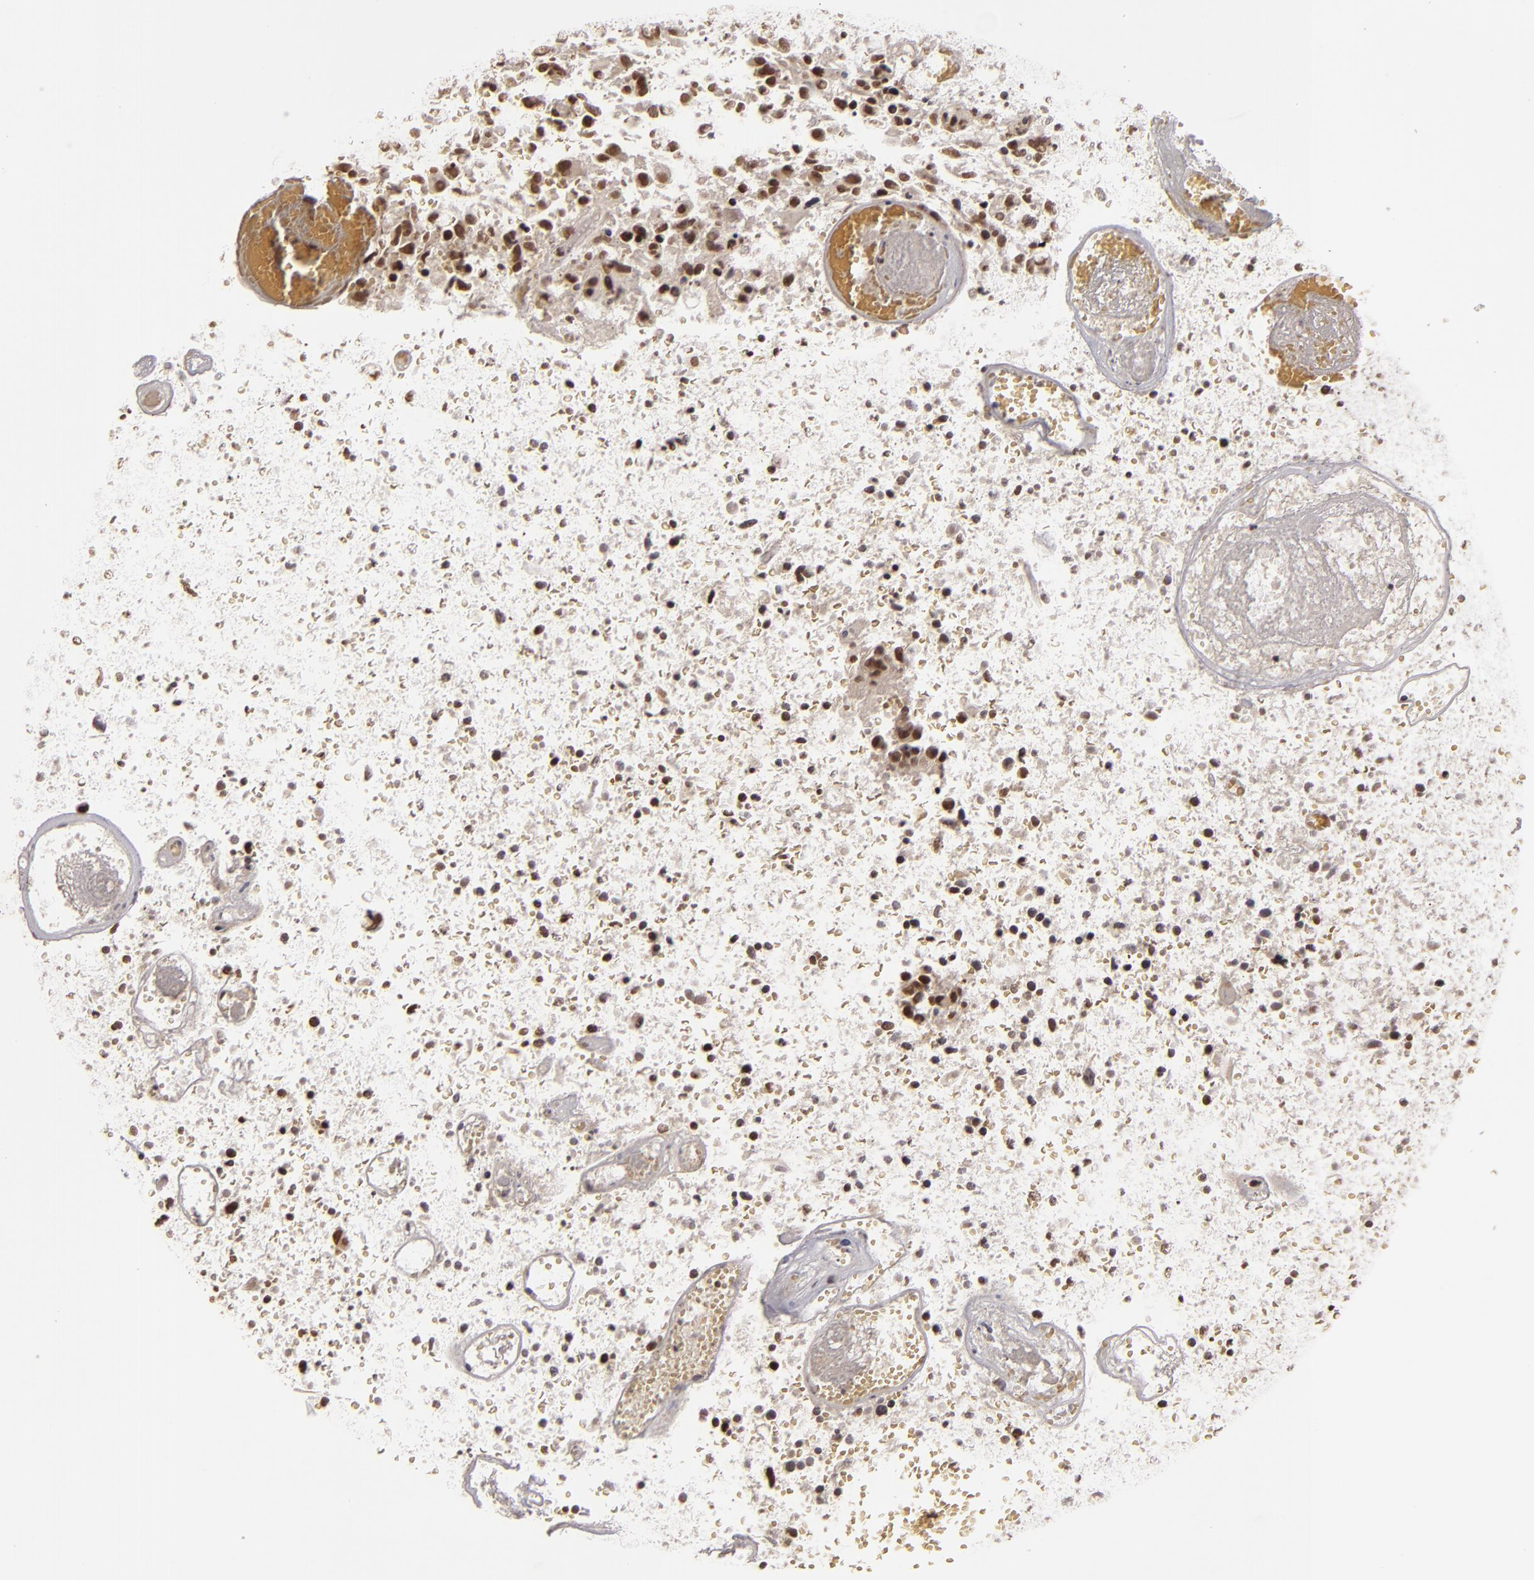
{"staining": {"intensity": "moderate", "quantity": ">75%", "location": "nuclear"}, "tissue": "glioma", "cell_type": "Tumor cells", "image_type": "cancer", "snomed": [{"axis": "morphology", "description": "Glioma, malignant, High grade"}, {"axis": "topography", "description": "Brain"}], "caption": "Malignant glioma (high-grade) stained with a protein marker reveals moderate staining in tumor cells.", "gene": "CUL3", "patient": {"sex": "male", "age": 72}}